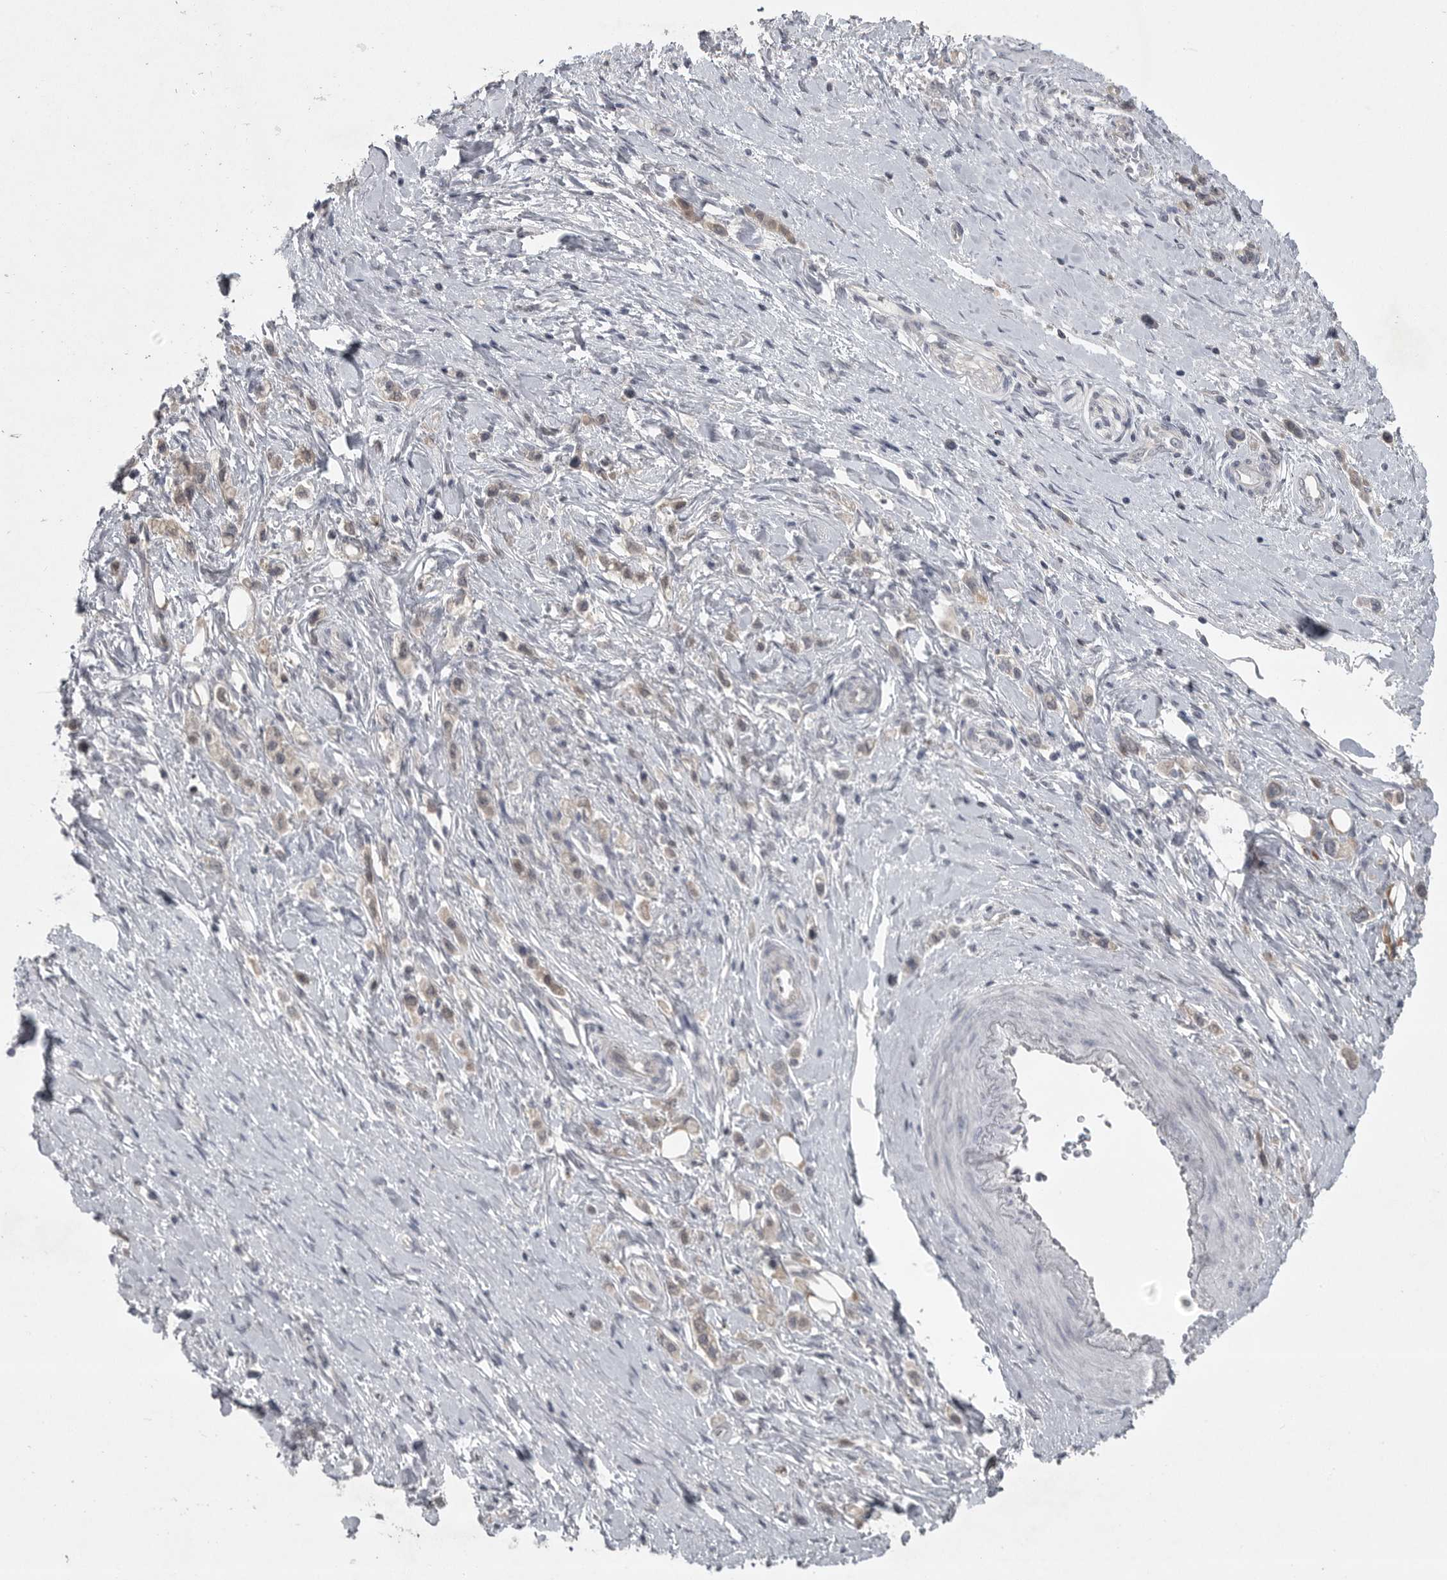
{"staining": {"intensity": "weak", "quantity": "25%-75%", "location": "cytoplasmic/membranous"}, "tissue": "stomach cancer", "cell_type": "Tumor cells", "image_type": "cancer", "snomed": [{"axis": "morphology", "description": "Adenocarcinoma, NOS"}, {"axis": "topography", "description": "Stomach"}], "caption": "Tumor cells reveal weak cytoplasmic/membranous positivity in about 25%-75% of cells in adenocarcinoma (stomach). (Brightfield microscopy of DAB IHC at high magnification).", "gene": "PHF13", "patient": {"sex": "female", "age": 65}}